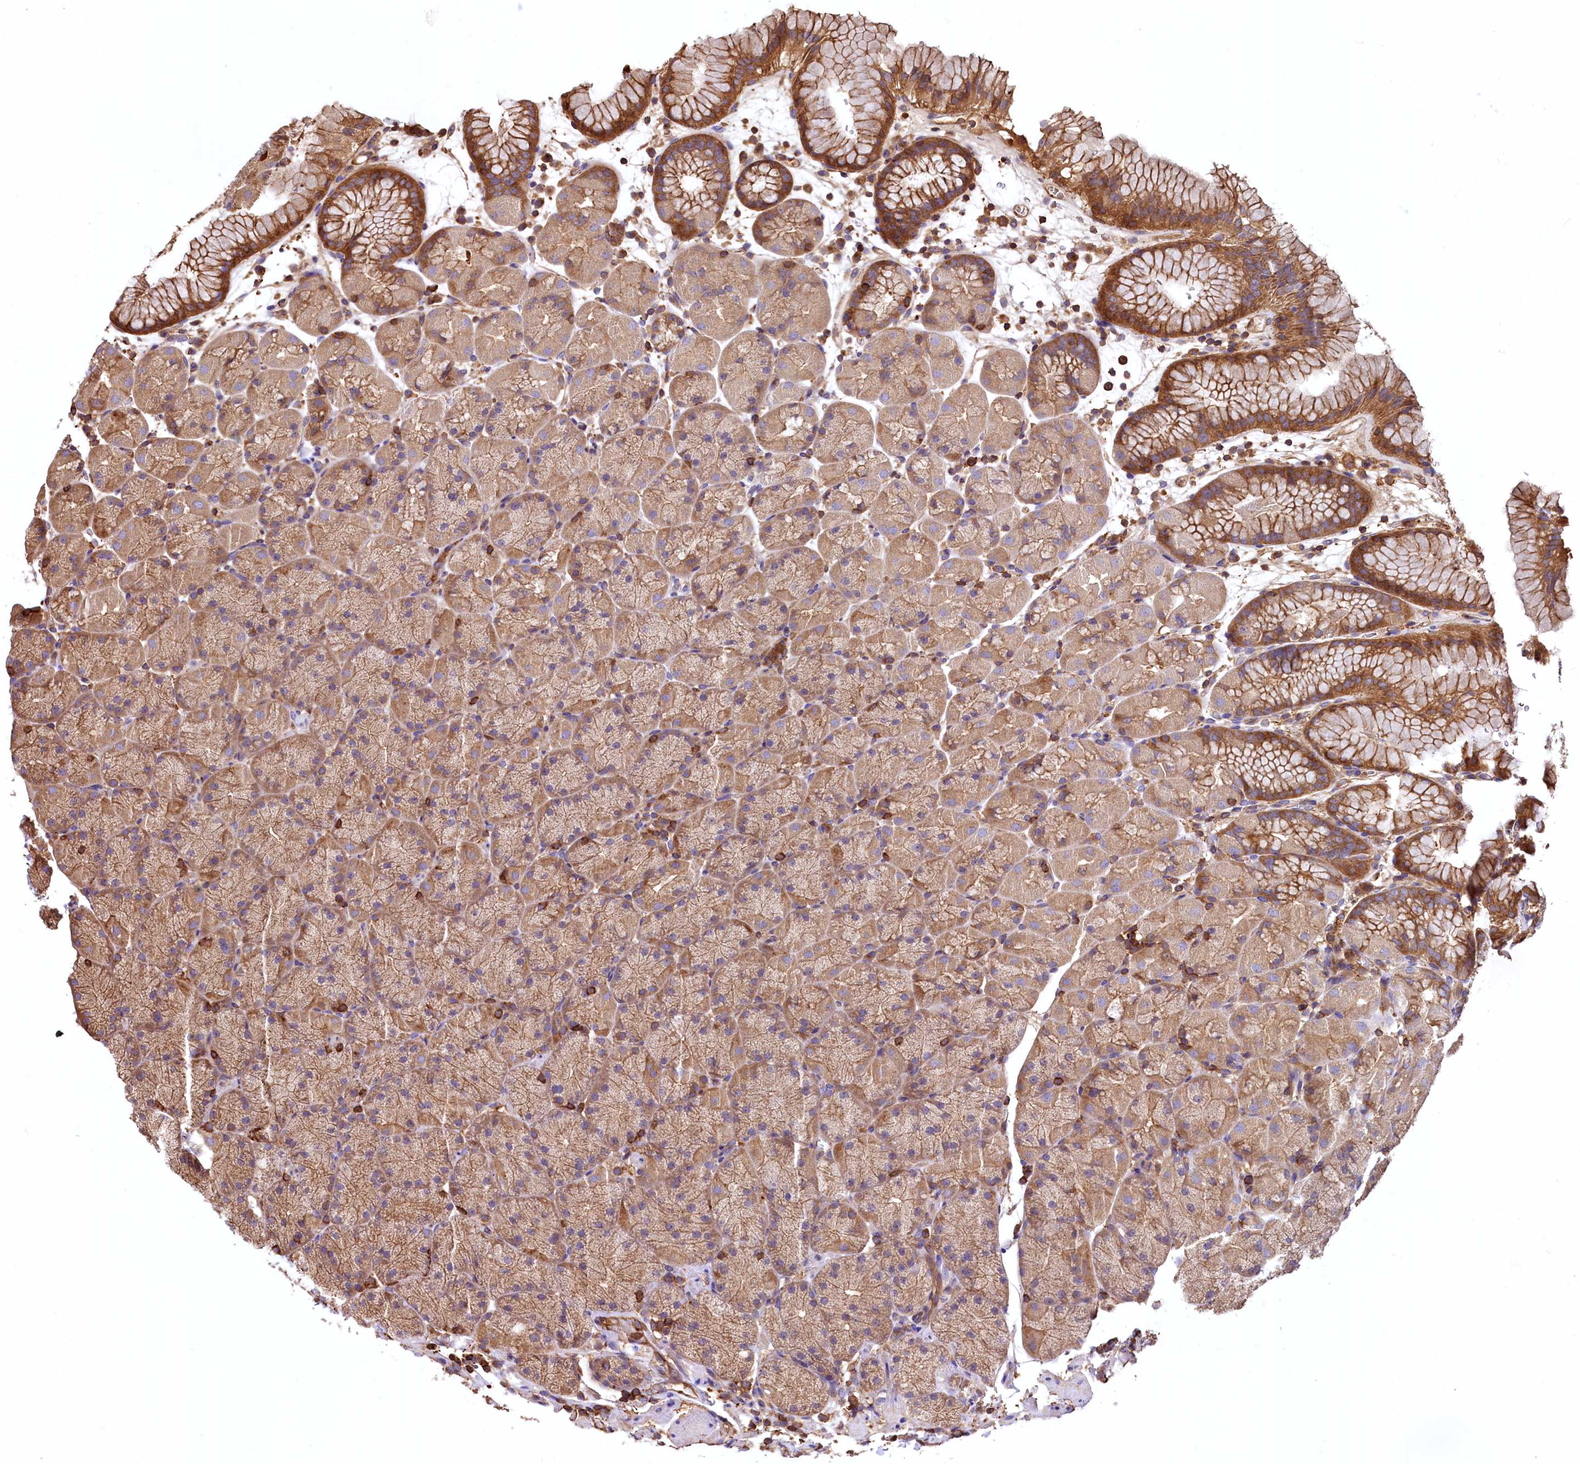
{"staining": {"intensity": "strong", "quantity": ">75%", "location": "cytoplasmic/membranous"}, "tissue": "stomach", "cell_type": "Glandular cells", "image_type": "normal", "snomed": [{"axis": "morphology", "description": "Normal tissue, NOS"}, {"axis": "topography", "description": "Stomach, upper"}, {"axis": "topography", "description": "Stomach, lower"}], "caption": "Protein expression analysis of benign stomach exhibits strong cytoplasmic/membranous expression in about >75% of glandular cells.", "gene": "RARS2", "patient": {"sex": "male", "age": 67}}